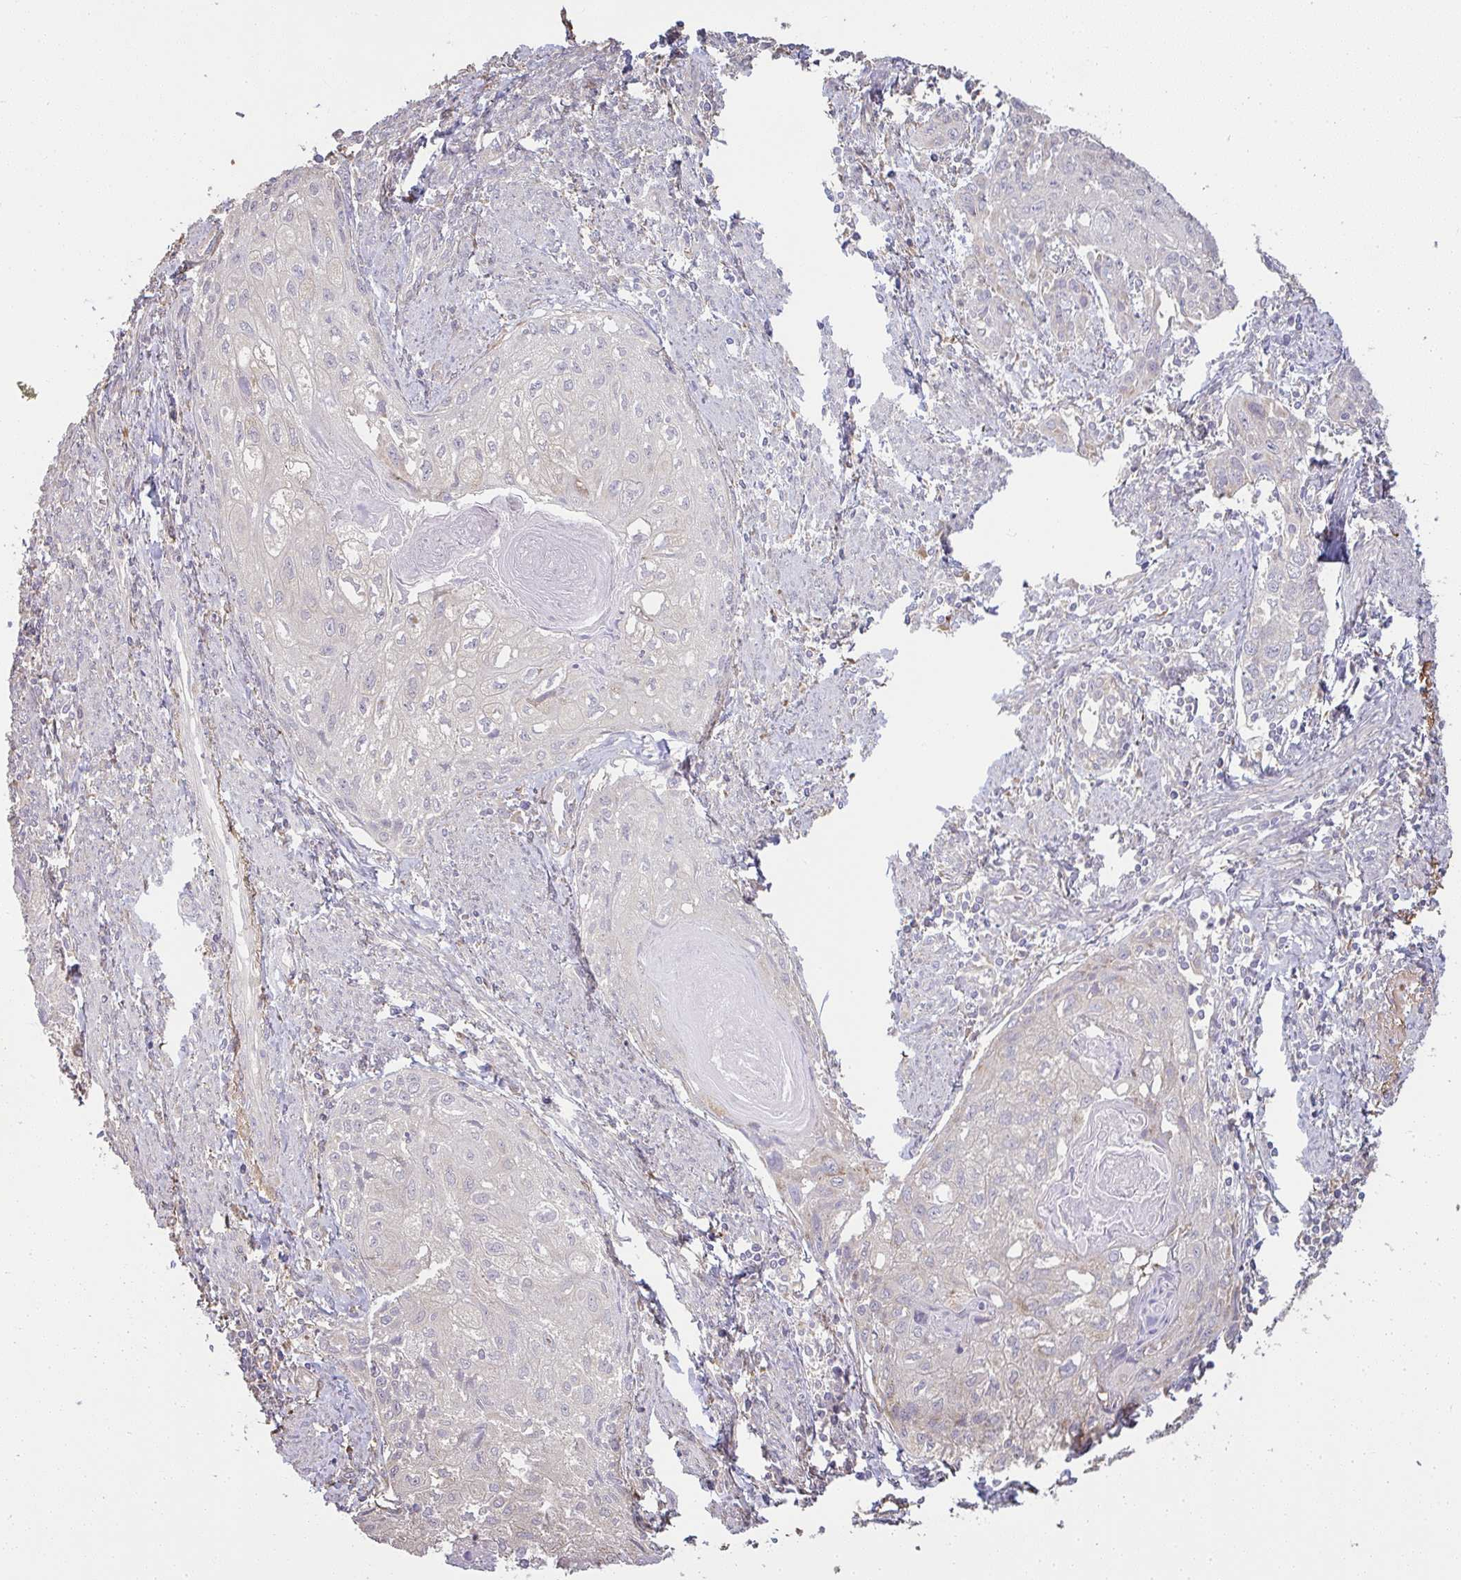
{"staining": {"intensity": "negative", "quantity": "none", "location": "none"}, "tissue": "cervical cancer", "cell_type": "Tumor cells", "image_type": "cancer", "snomed": [{"axis": "morphology", "description": "Squamous cell carcinoma, NOS"}, {"axis": "topography", "description": "Cervix"}], "caption": "The image demonstrates no staining of tumor cells in cervical squamous cell carcinoma. Brightfield microscopy of immunohistochemistry (IHC) stained with DAB (brown) and hematoxylin (blue), captured at high magnification.", "gene": "BRINP3", "patient": {"sex": "female", "age": 67}}